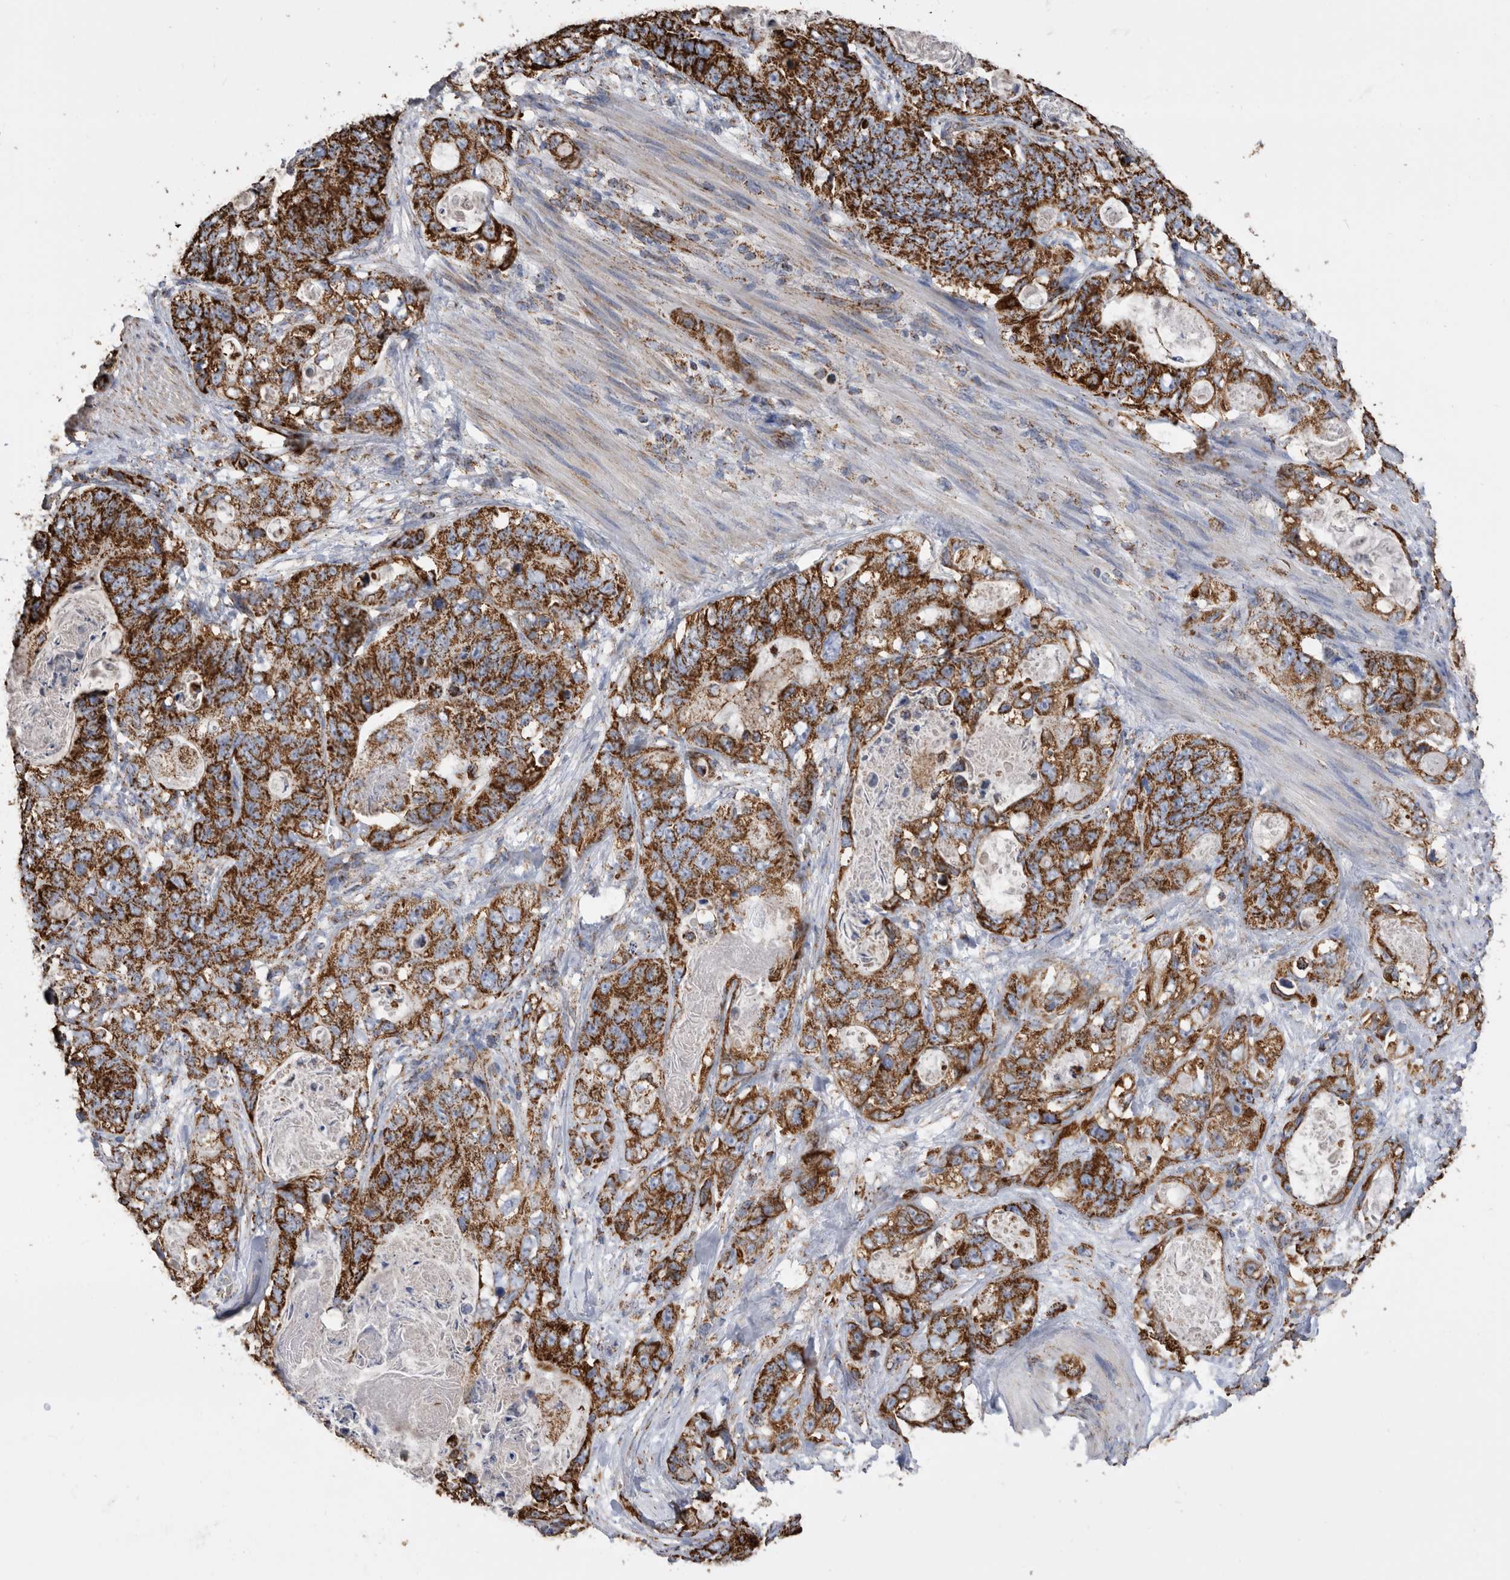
{"staining": {"intensity": "strong", "quantity": ">75%", "location": "cytoplasmic/membranous"}, "tissue": "stomach cancer", "cell_type": "Tumor cells", "image_type": "cancer", "snomed": [{"axis": "morphology", "description": "Normal tissue, NOS"}, {"axis": "morphology", "description": "Adenocarcinoma, NOS"}, {"axis": "topography", "description": "Stomach"}], "caption": "Human stomach cancer (adenocarcinoma) stained with a brown dye shows strong cytoplasmic/membranous positive staining in approximately >75% of tumor cells.", "gene": "WFDC1", "patient": {"sex": "female", "age": 89}}